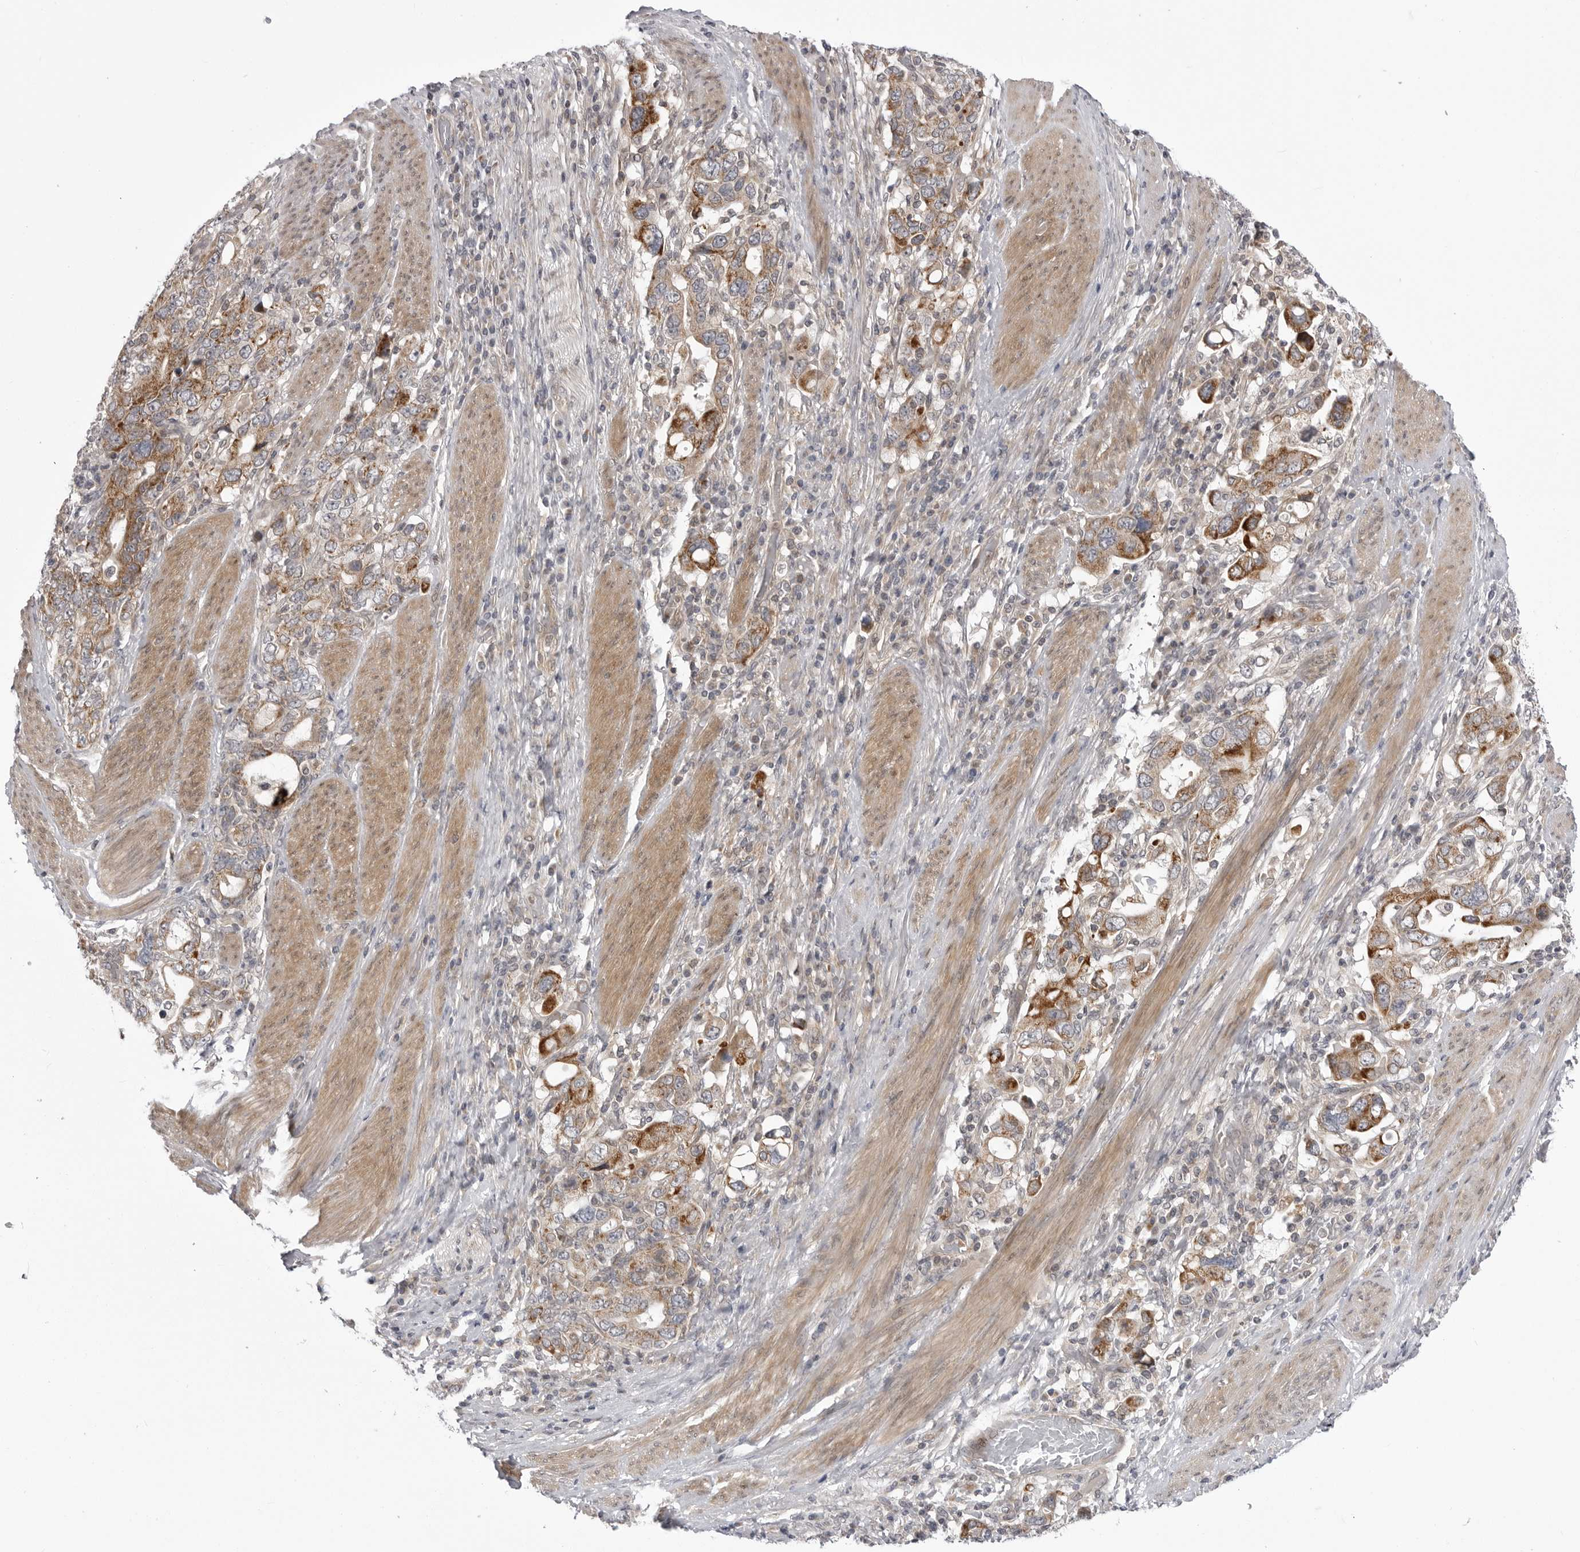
{"staining": {"intensity": "strong", "quantity": "25%-75%", "location": "cytoplasmic/membranous"}, "tissue": "stomach cancer", "cell_type": "Tumor cells", "image_type": "cancer", "snomed": [{"axis": "morphology", "description": "Adenocarcinoma, NOS"}, {"axis": "topography", "description": "Stomach, upper"}], "caption": "A micrograph showing strong cytoplasmic/membranous expression in about 25%-75% of tumor cells in stomach adenocarcinoma, as visualized by brown immunohistochemical staining.", "gene": "CCDC18", "patient": {"sex": "male", "age": 62}}